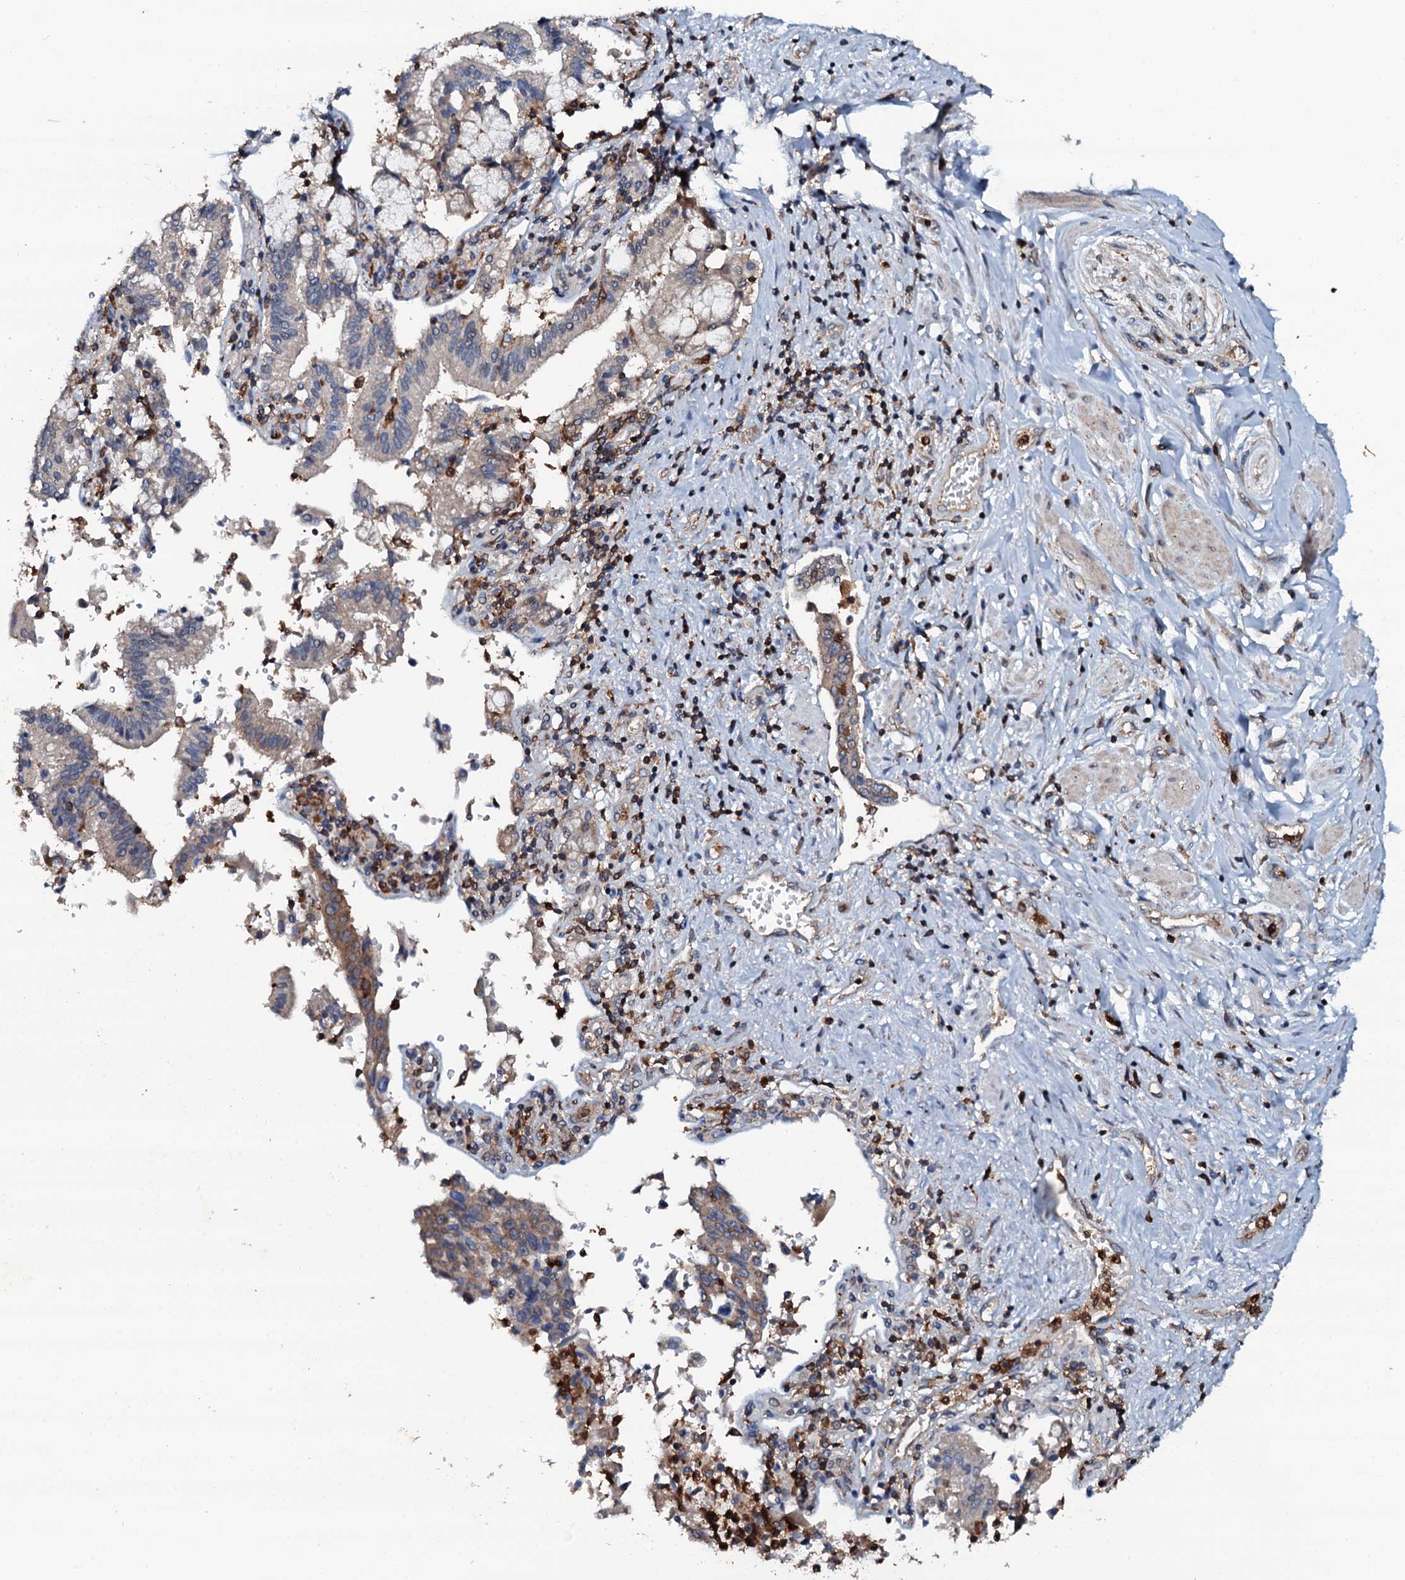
{"staining": {"intensity": "weak", "quantity": ">75%", "location": "cytoplasmic/membranous"}, "tissue": "pancreatic cancer", "cell_type": "Tumor cells", "image_type": "cancer", "snomed": [{"axis": "morphology", "description": "Adenocarcinoma, NOS"}, {"axis": "topography", "description": "Pancreas"}], "caption": "Brown immunohistochemical staining in human pancreatic adenocarcinoma shows weak cytoplasmic/membranous expression in about >75% of tumor cells. The staining was performed using DAB (3,3'-diaminobenzidine), with brown indicating positive protein expression. Nuclei are stained blue with hematoxylin.", "gene": "GRK2", "patient": {"sex": "male", "age": 46}}